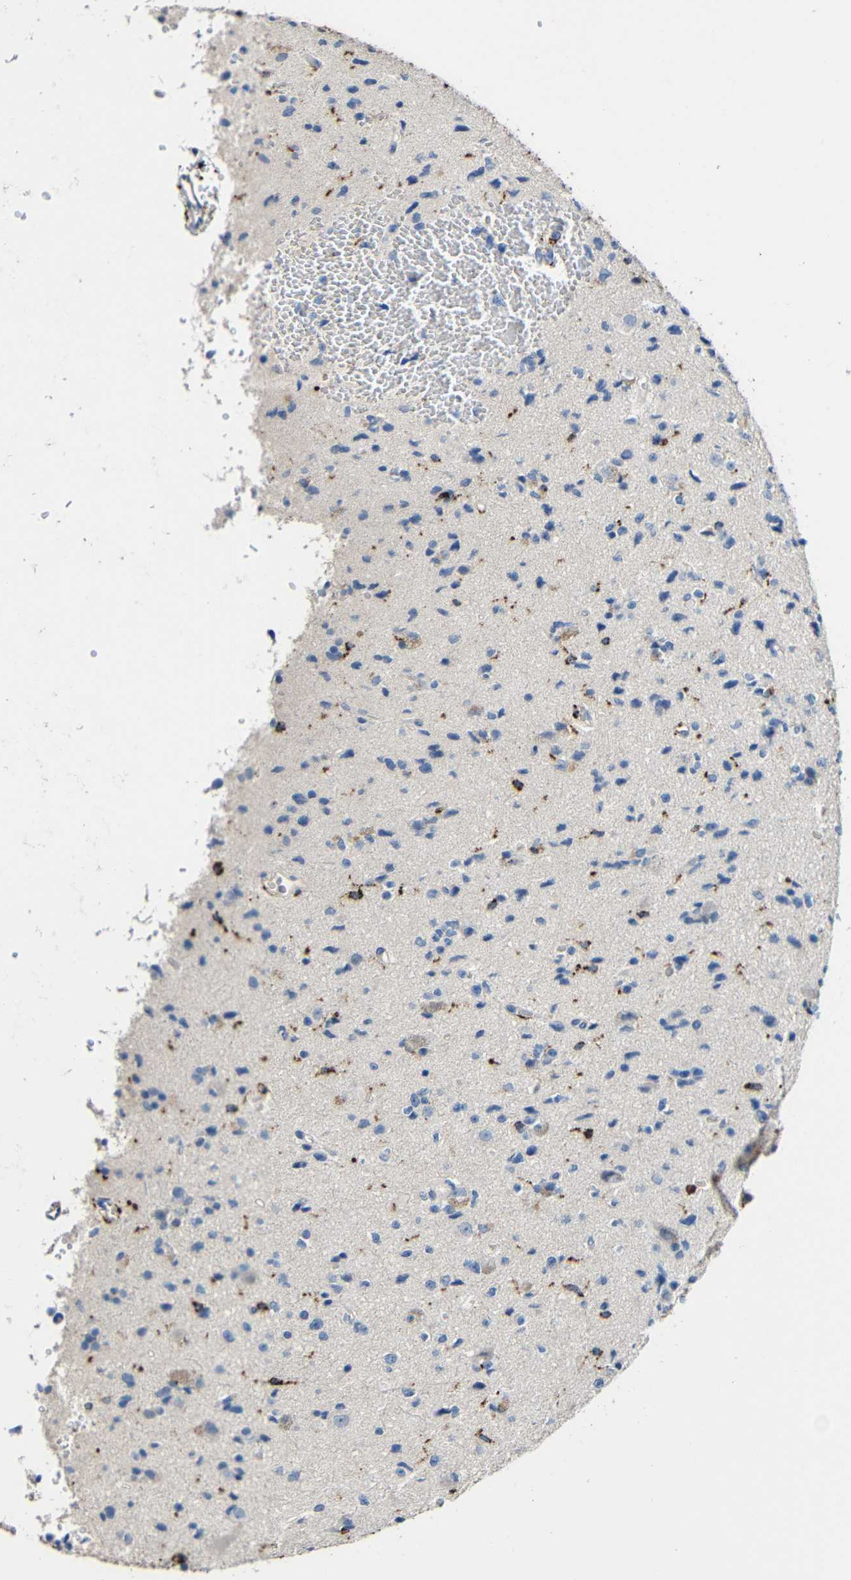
{"staining": {"intensity": "strong", "quantity": "<25%", "location": "cytoplasmic/membranous"}, "tissue": "glioma", "cell_type": "Tumor cells", "image_type": "cancer", "snomed": [{"axis": "morphology", "description": "Glioma, malignant, High grade"}, {"axis": "topography", "description": "pancreas cauda"}], "caption": "Immunohistochemical staining of malignant high-grade glioma reveals medium levels of strong cytoplasmic/membranous staining in about <25% of tumor cells.", "gene": "HLA-DMA", "patient": {"sex": "male", "age": 60}}